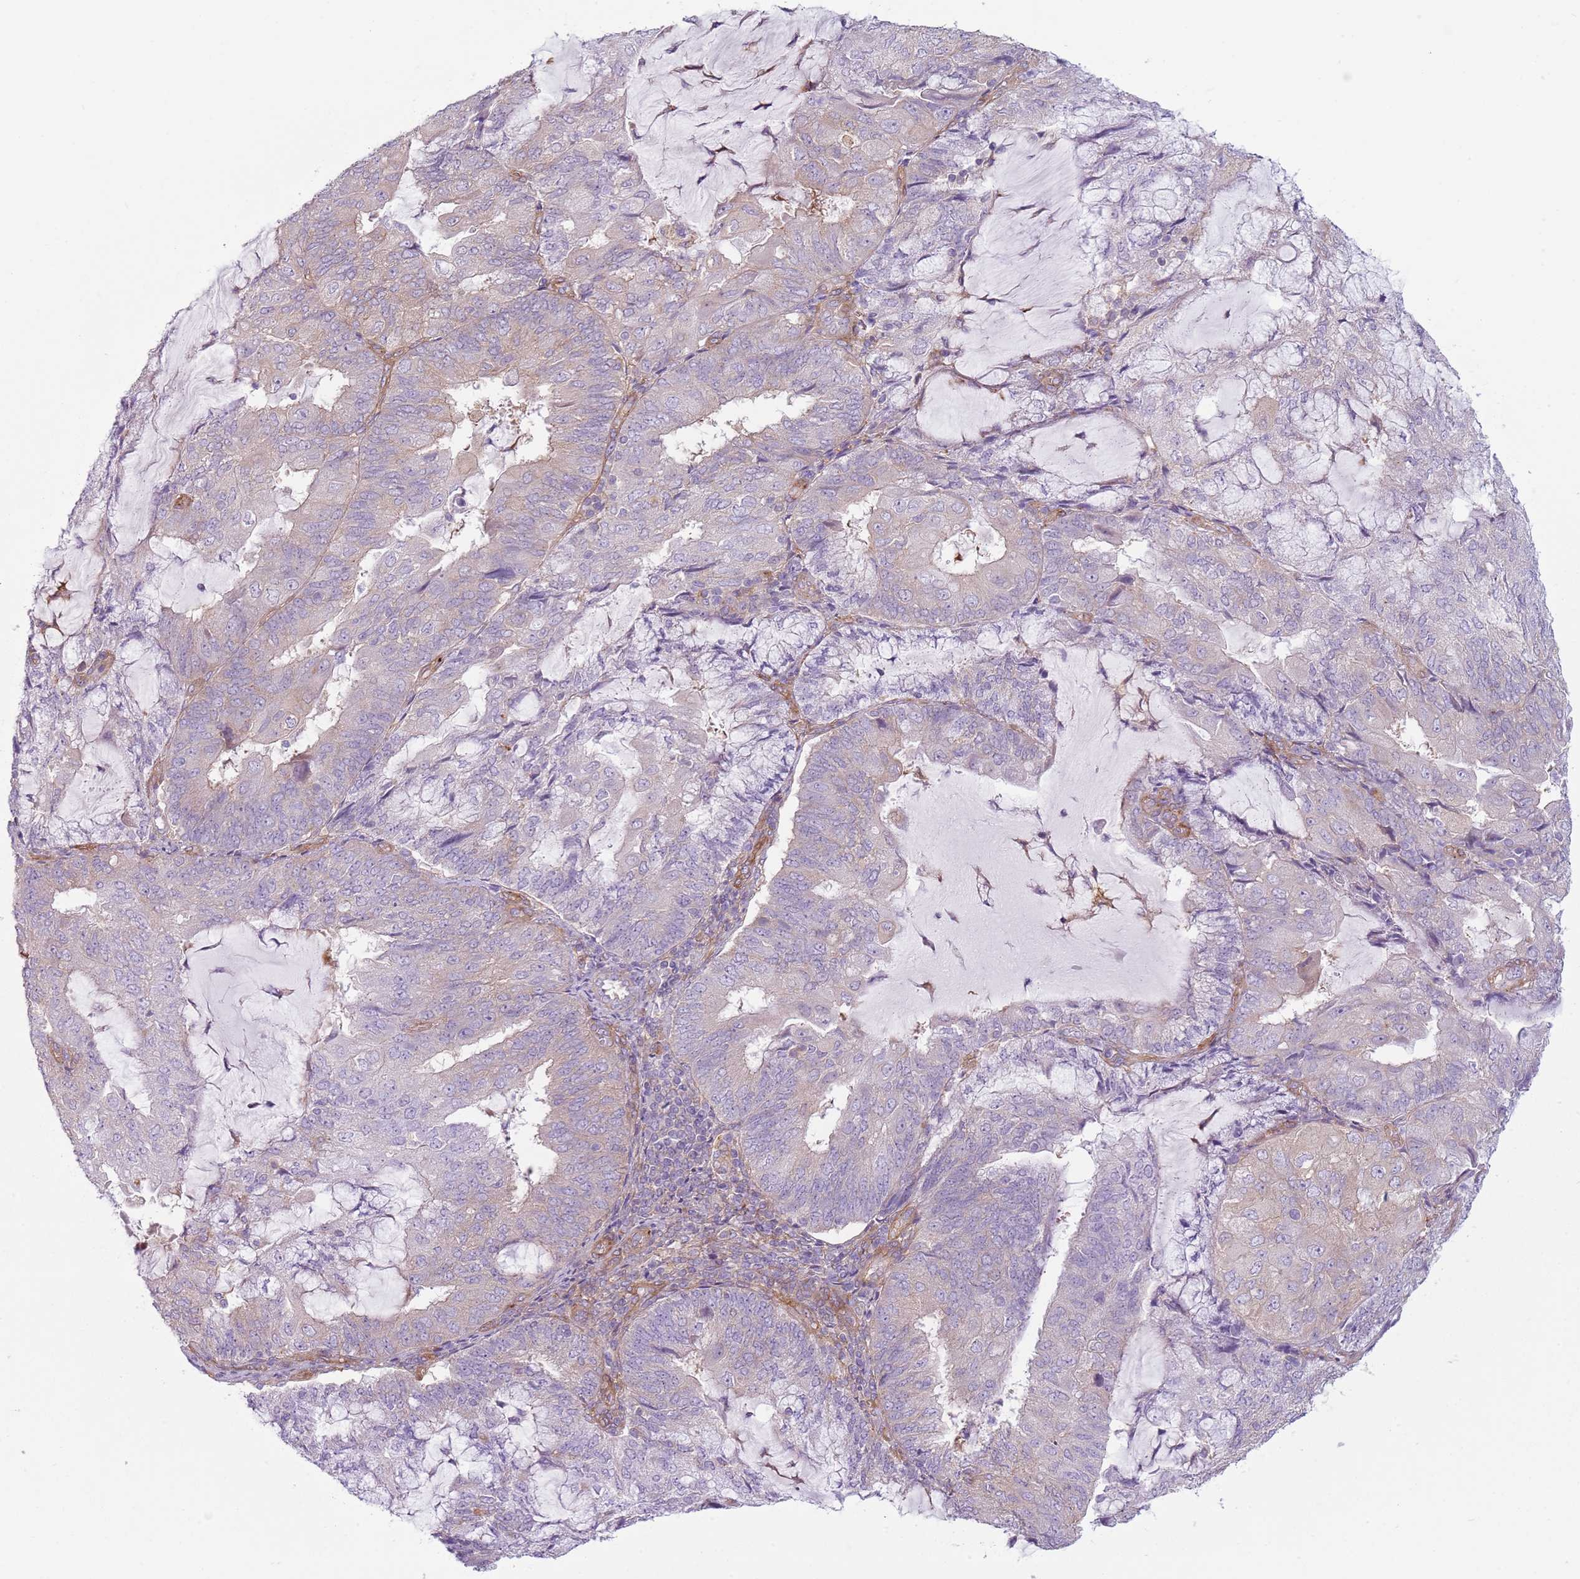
{"staining": {"intensity": "weak", "quantity": "<25%", "location": "cytoplasmic/membranous"}, "tissue": "endometrial cancer", "cell_type": "Tumor cells", "image_type": "cancer", "snomed": [{"axis": "morphology", "description": "Adenocarcinoma, NOS"}, {"axis": "topography", "description": "Endometrium"}], "caption": "Immunohistochemistry micrograph of neoplastic tissue: adenocarcinoma (endometrial) stained with DAB (3,3'-diaminobenzidine) displays no significant protein staining in tumor cells. (Brightfield microscopy of DAB (3,3'-diaminobenzidine) immunohistochemistry at high magnification).", "gene": "SNX1", "patient": {"sex": "female", "age": 81}}